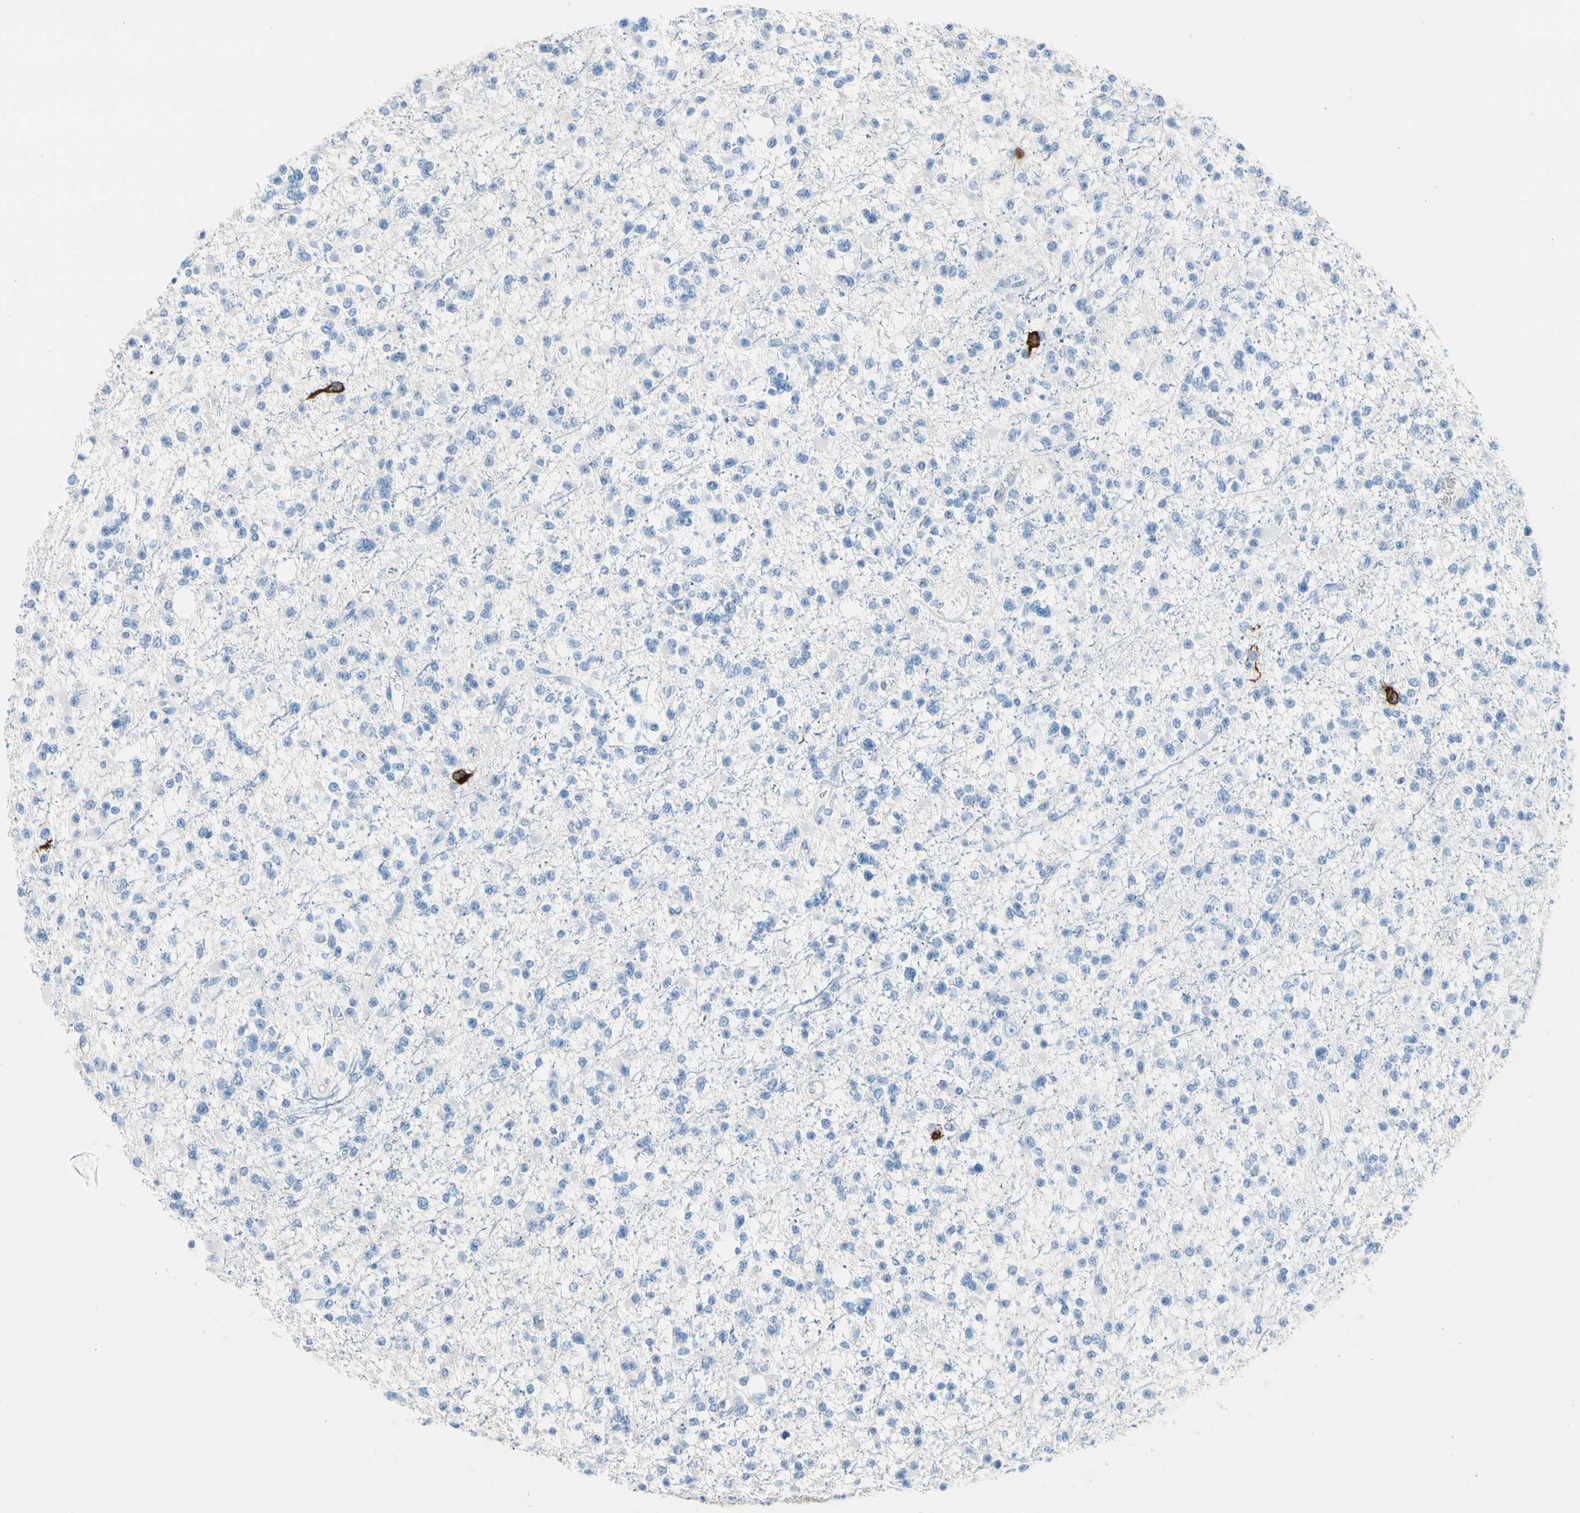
{"staining": {"intensity": "negative", "quantity": "none", "location": "none"}, "tissue": "glioma", "cell_type": "Tumor cells", "image_type": "cancer", "snomed": [{"axis": "morphology", "description": "Glioma, malignant, Low grade"}, {"axis": "topography", "description": "Brain"}], "caption": "Immunohistochemical staining of glioma displays no significant staining in tumor cells.", "gene": "TACC3", "patient": {"sex": "female", "age": 22}}